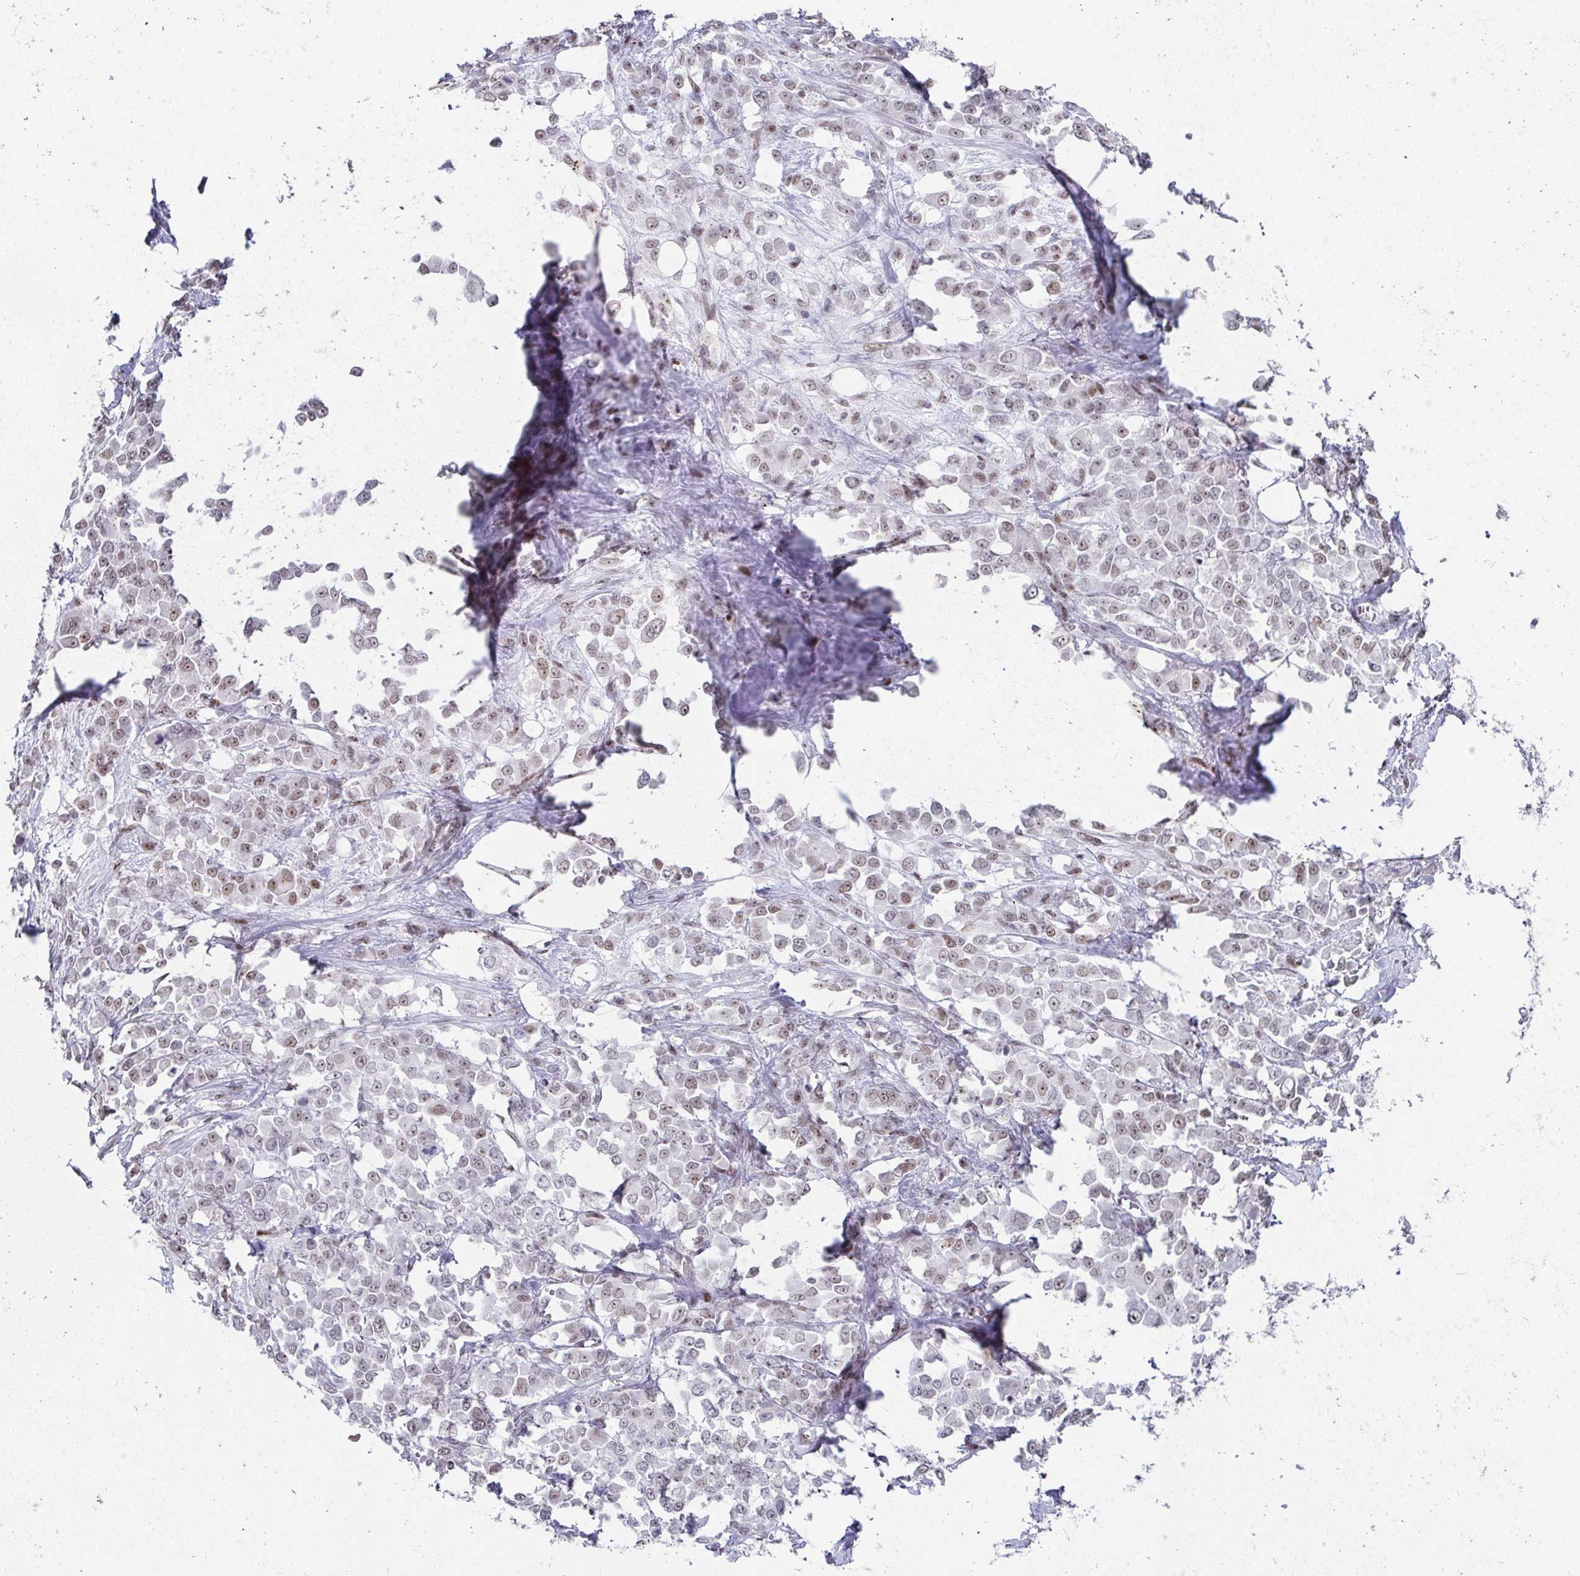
{"staining": {"intensity": "weak", "quantity": ">75%", "location": "nuclear"}, "tissue": "stomach cancer", "cell_type": "Tumor cells", "image_type": "cancer", "snomed": [{"axis": "morphology", "description": "Adenocarcinoma, NOS"}, {"axis": "topography", "description": "Stomach"}], "caption": "This is an image of immunohistochemistry (IHC) staining of stomach adenocarcinoma, which shows weak positivity in the nuclear of tumor cells.", "gene": "RB1", "patient": {"sex": "female", "age": 76}}